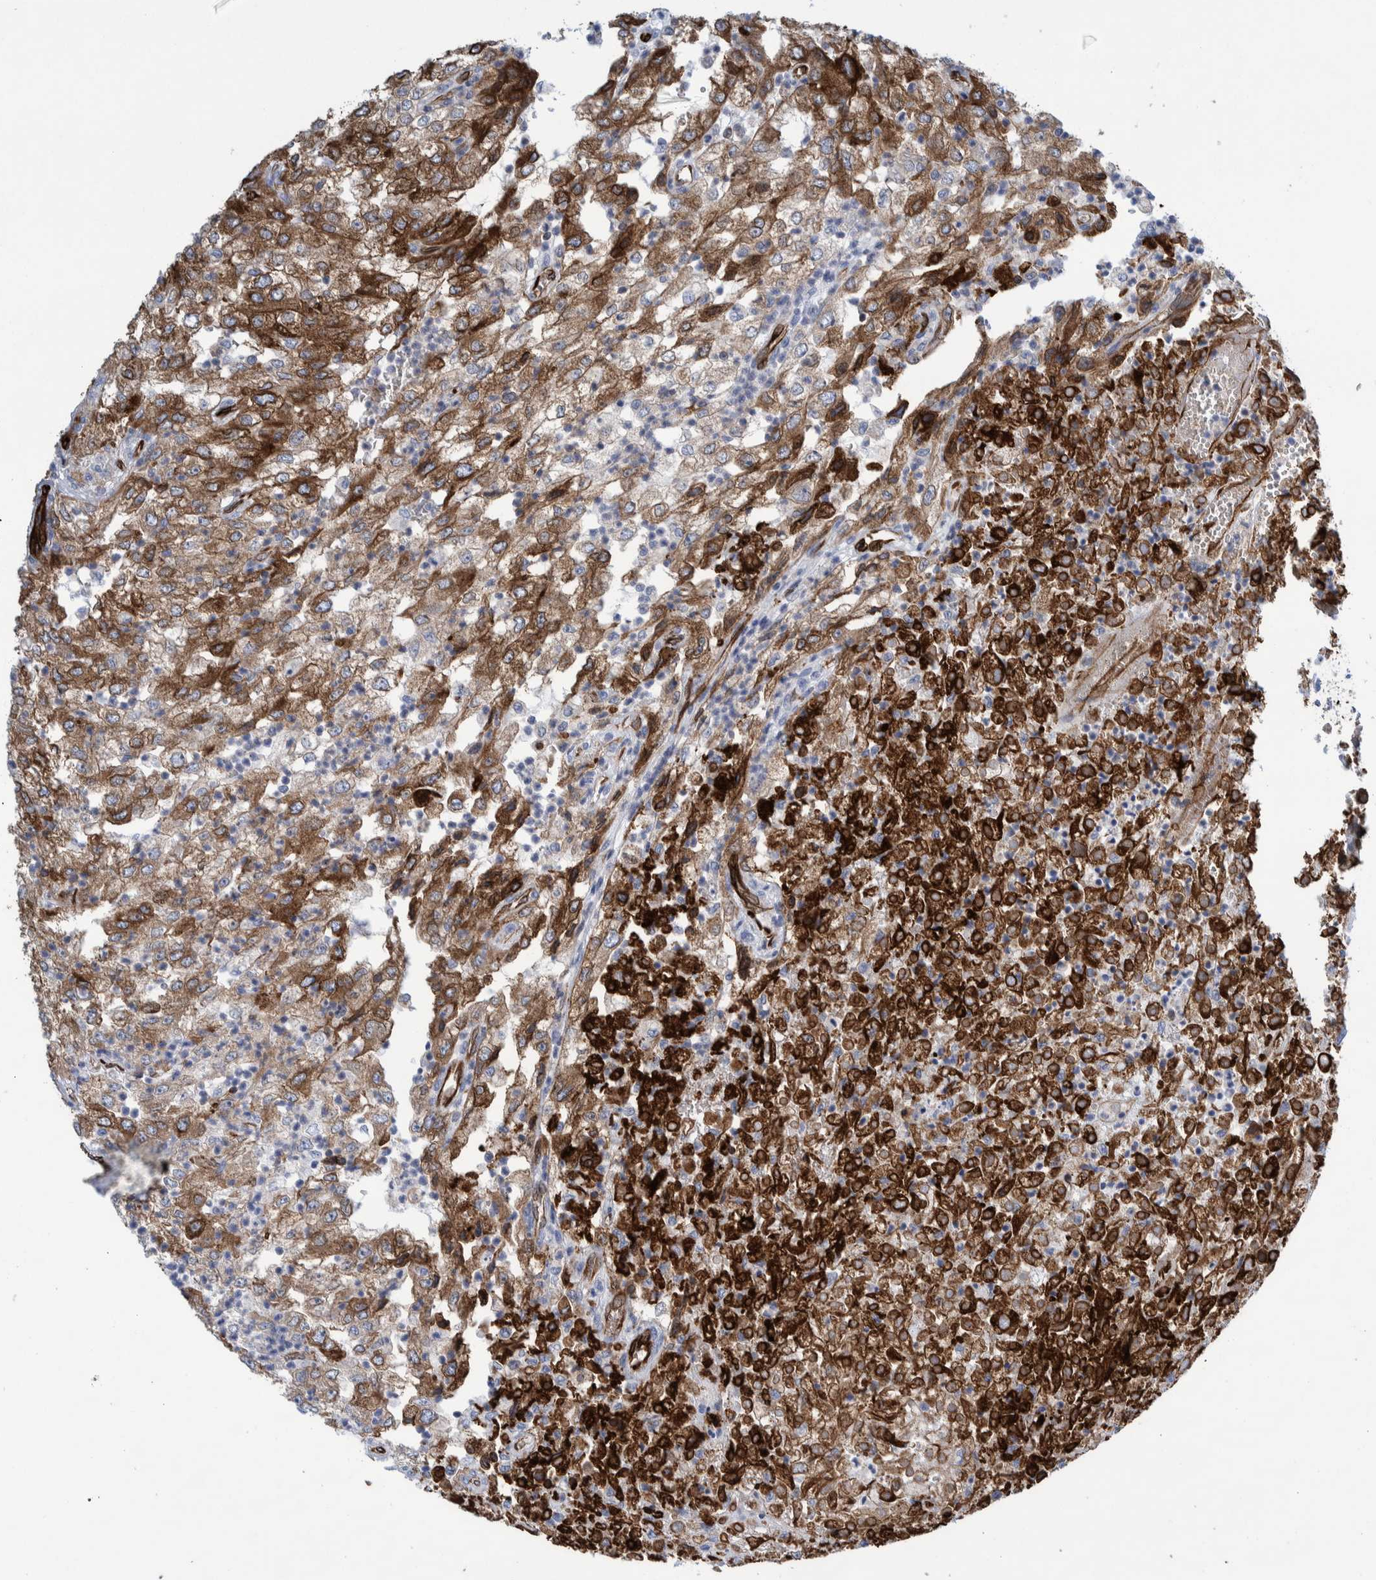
{"staining": {"intensity": "strong", "quantity": ">75%", "location": "cytoplasmic/membranous"}, "tissue": "renal cancer", "cell_type": "Tumor cells", "image_type": "cancer", "snomed": [{"axis": "morphology", "description": "Adenocarcinoma, NOS"}, {"axis": "topography", "description": "Kidney"}], "caption": "Immunohistochemical staining of human renal cancer (adenocarcinoma) reveals high levels of strong cytoplasmic/membranous protein positivity in approximately >75% of tumor cells.", "gene": "THEM6", "patient": {"sex": "female", "age": 54}}